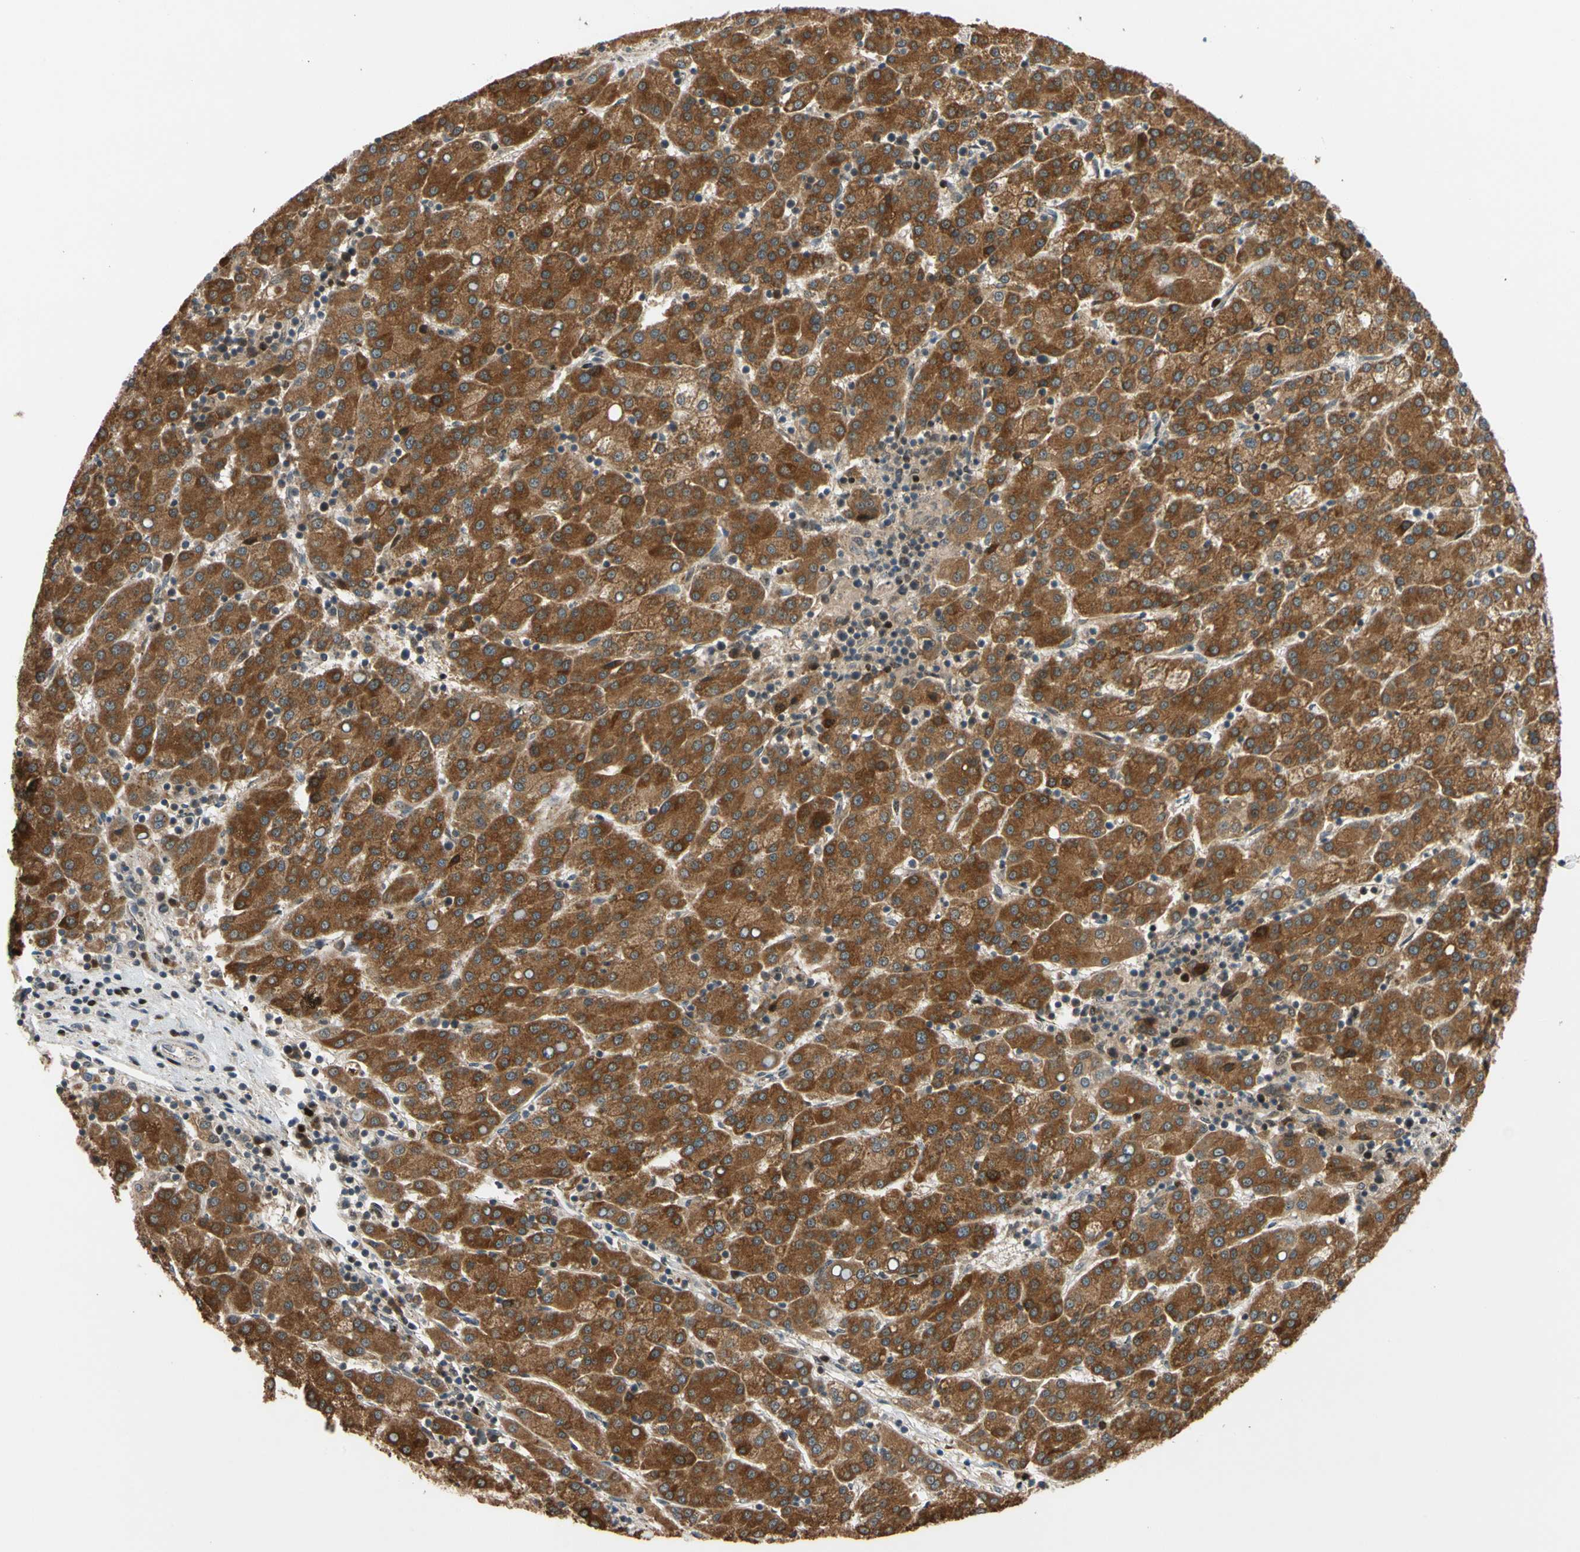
{"staining": {"intensity": "strong", "quantity": ">75%", "location": "cytoplasmic/membranous"}, "tissue": "liver cancer", "cell_type": "Tumor cells", "image_type": "cancer", "snomed": [{"axis": "morphology", "description": "Carcinoma, Hepatocellular, NOS"}, {"axis": "topography", "description": "Liver"}], "caption": "This is a micrograph of immunohistochemistry staining of liver cancer (hepatocellular carcinoma), which shows strong positivity in the cytoplasmic/membranous of tumor cells.", "gene": "IP6K2", "patient": {"sex": "female", "age": 58}}